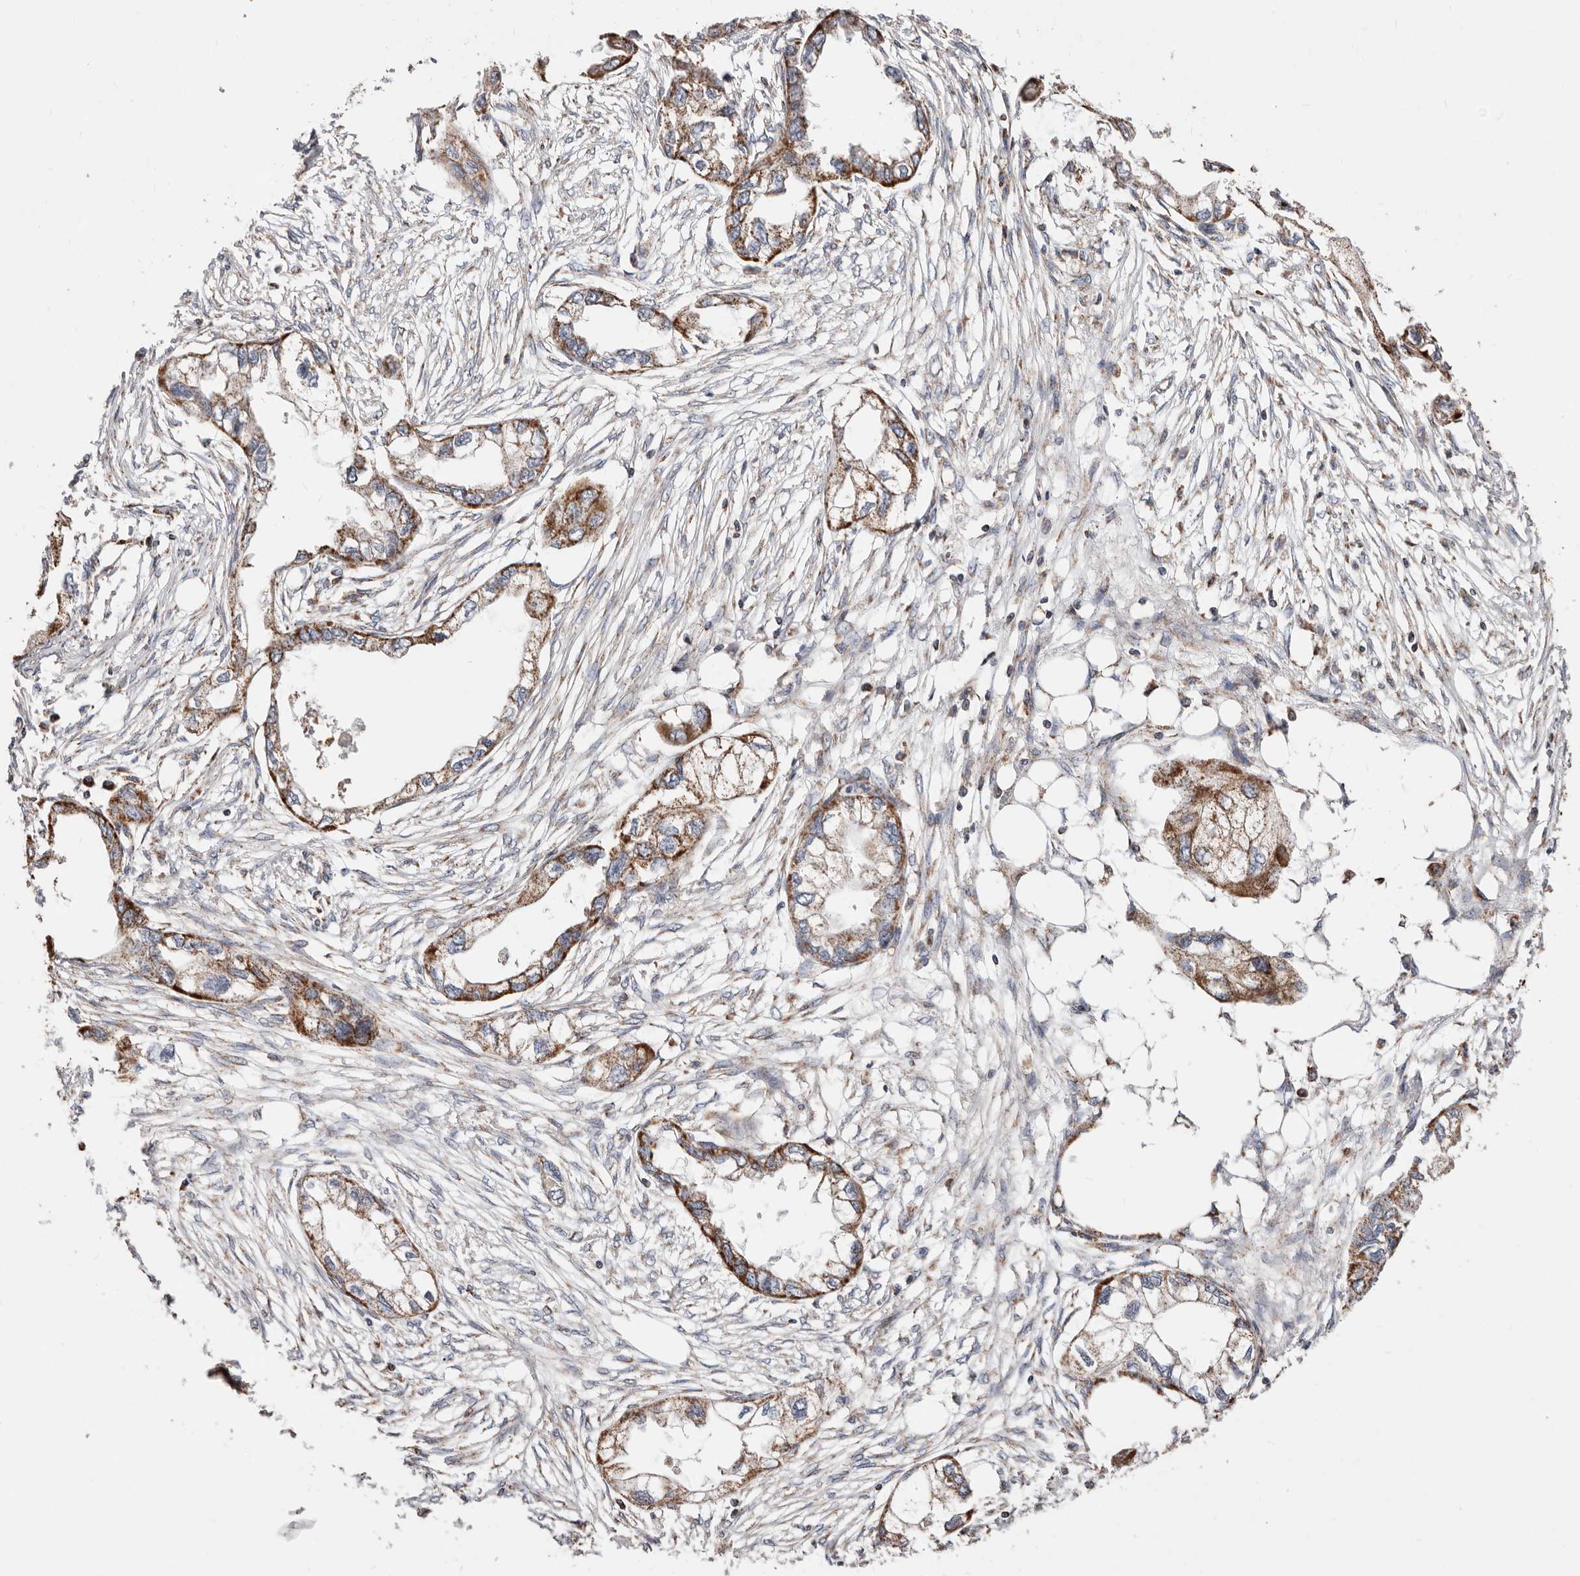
{"staining": {"intensity": "moderate", "quantity": ">75%", "location": "cytoplasmic/membranous"}, "tissue": "endometrial cancer", "cell_type": "Tumor cells", "image_type": "cancer", "snomed": [{"axis": "morphology", "description": "Adenocarcinoma, NOS"}, {"axis": "morphology", "description": "Adenocarcinoma, metastatic, NOS"}, {"axis": "topography", "description": "Adipose tissue"}, {"axis": "topography", "description": "Endometrium"}], "caption": "A medium amount of moderate cytoplasmic/membranous positivity is appreciated in approximately >75% of tumor cells in metastatic adenocarcinoma (endometrial) tissue.", "gene": "PRKACB", "patient": {"sex": "female", "age": 67}}